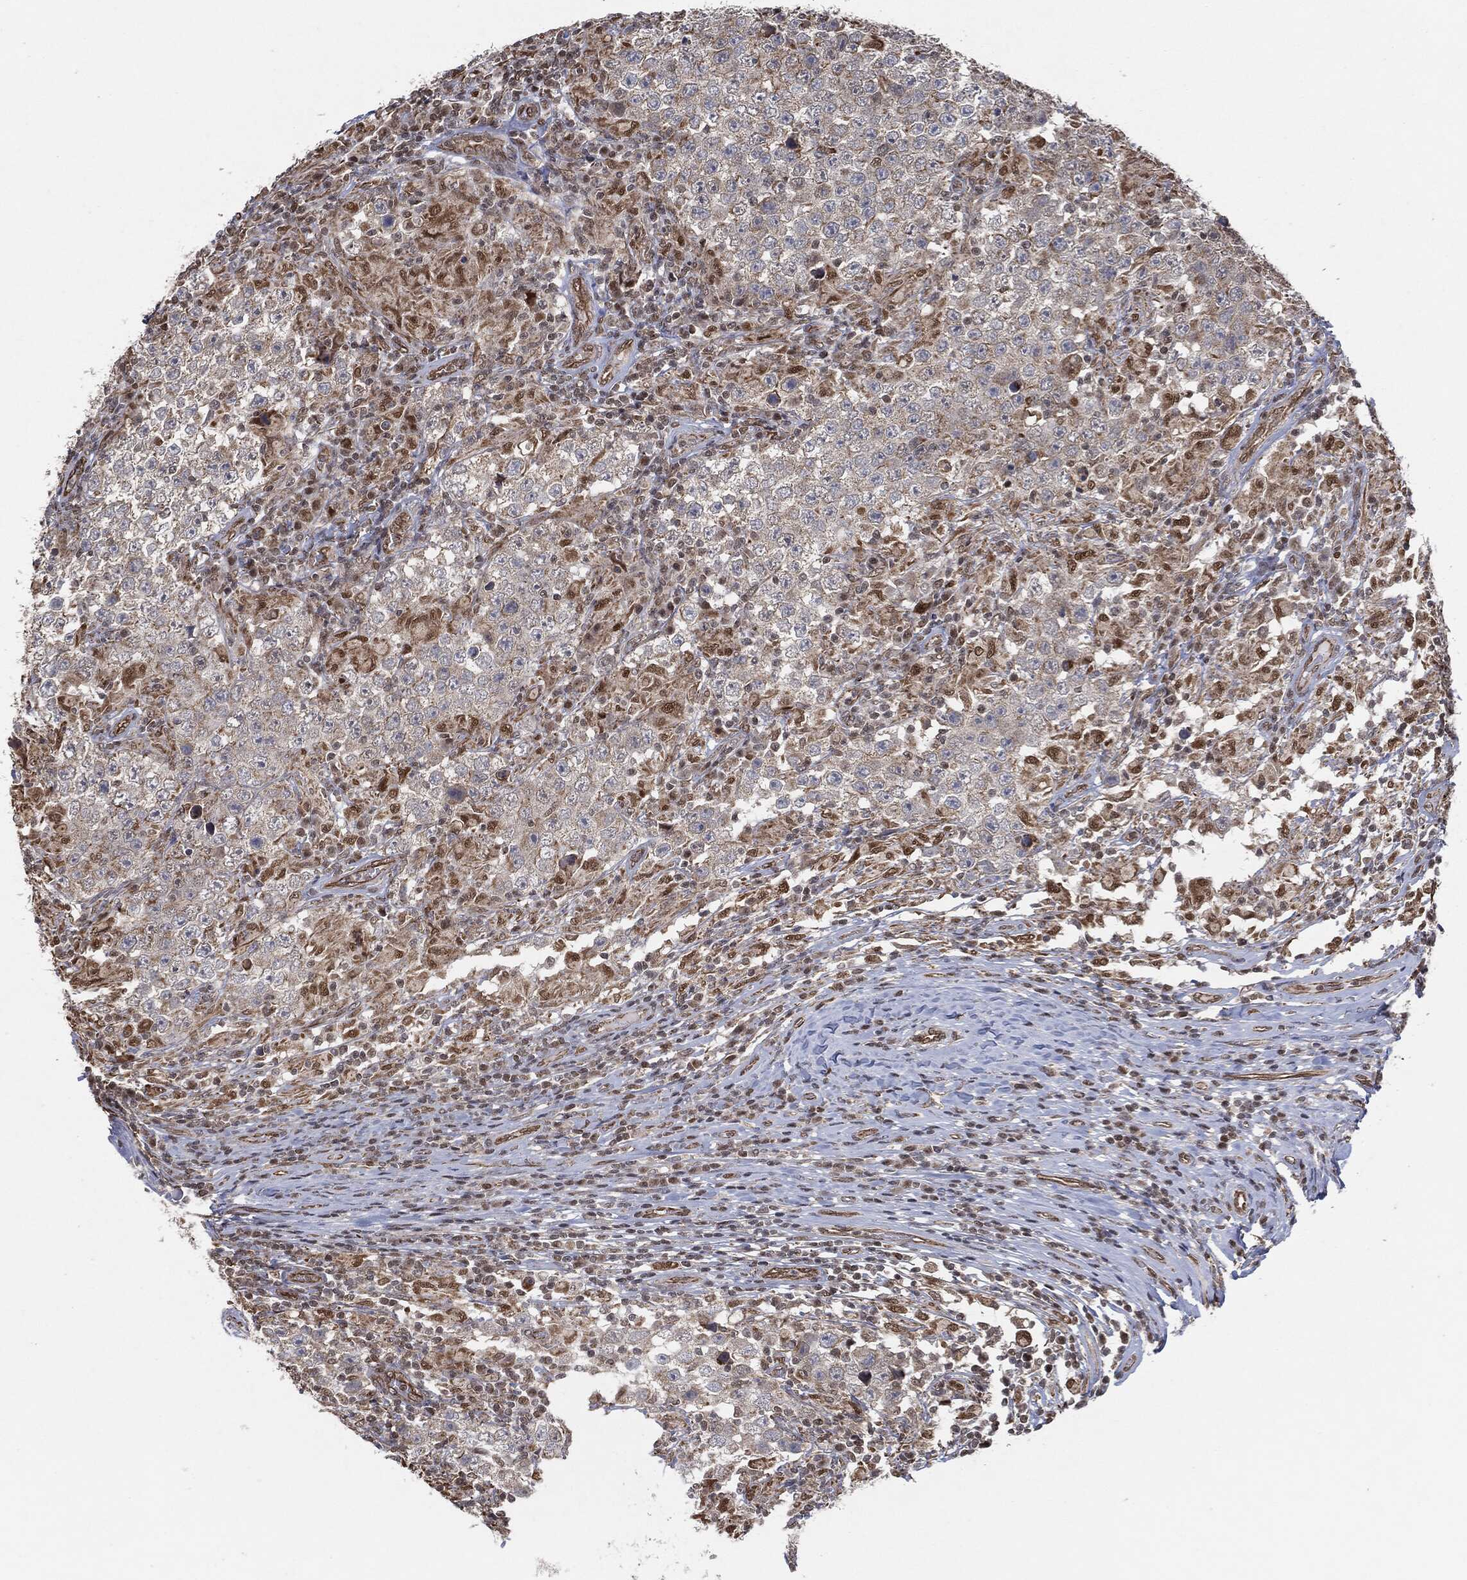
{"staining": {"intensity": "negative", "quantity": "none", "location": "none"}, "tissue": "testis cancer", "cell_type": "Tumor cells", "image_type": "cancer", "snomed": [{"axis": "morphology", "description": "Seminoma, NOS"}, {"axis": "morphology", "description": "Carcinoma, Embryonal, NOS"}, {"axis": "topography", "description": "Testis"}], "caption": "Photomicrograph shows no significant protein expression in tumor cells of testis seminoma.", "gene": "TP53RK", "patient": {"sex": "male", "age": 41}}